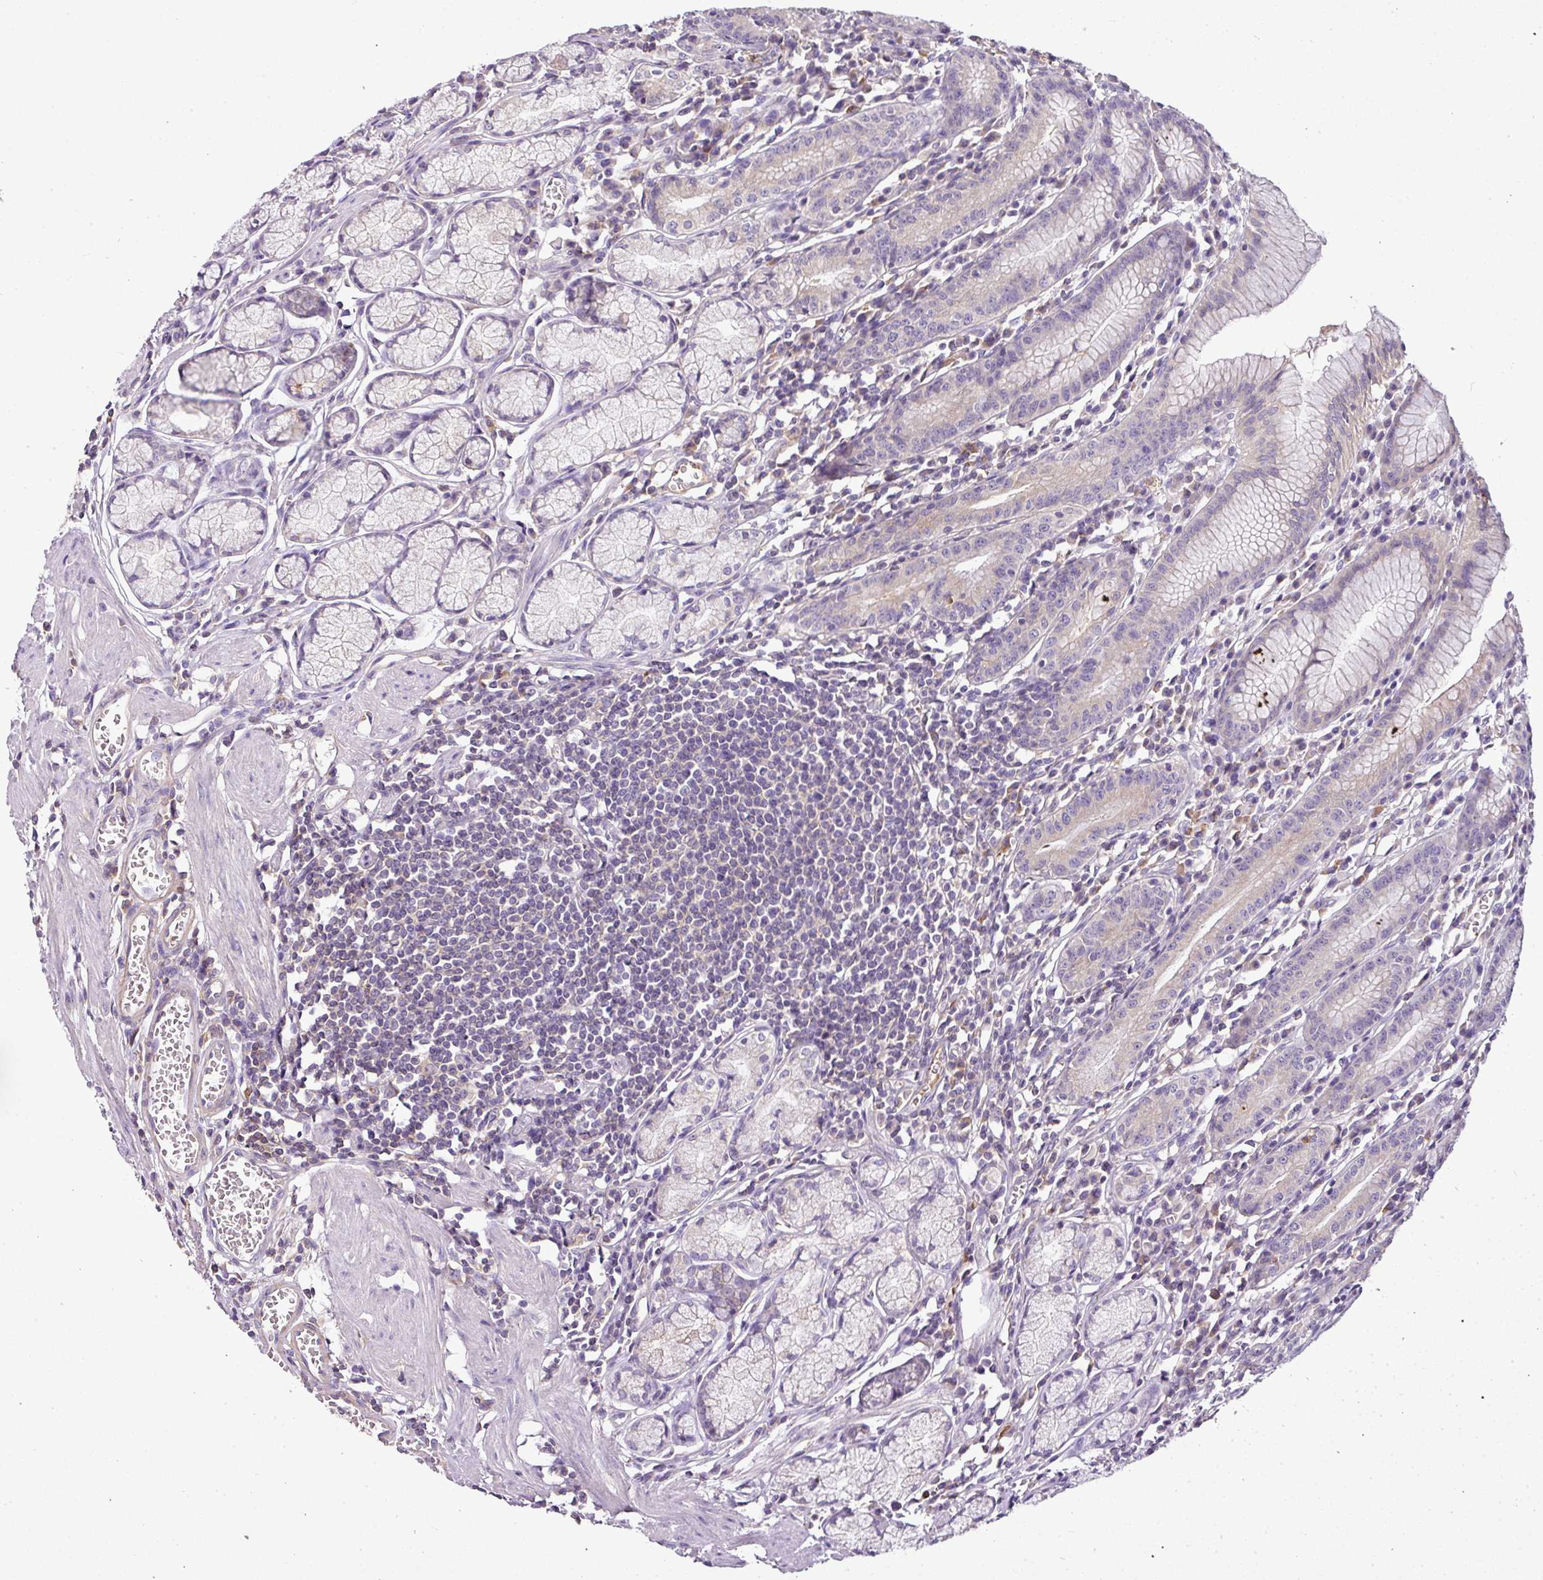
{"staining": {"intensity": "weak", "quantity": "25%-75%", "location": "cytoplasmic/membranous"}, "tissue": "stomach", "cell_type": "Glandular cells", "image_type": "normal", "snomed": [{"axis": "morphology", "description": "Normal tissue, NOS"}, {"axis": "topography", "description": "Stomach"}], "caption": "A histopathology image of human stomach stained for a protein shows weak cytoplasmic/membranous brown staining in glandular cells.", "gene": "CAB39L", "patient": {"sex": "male", "age": 55}}